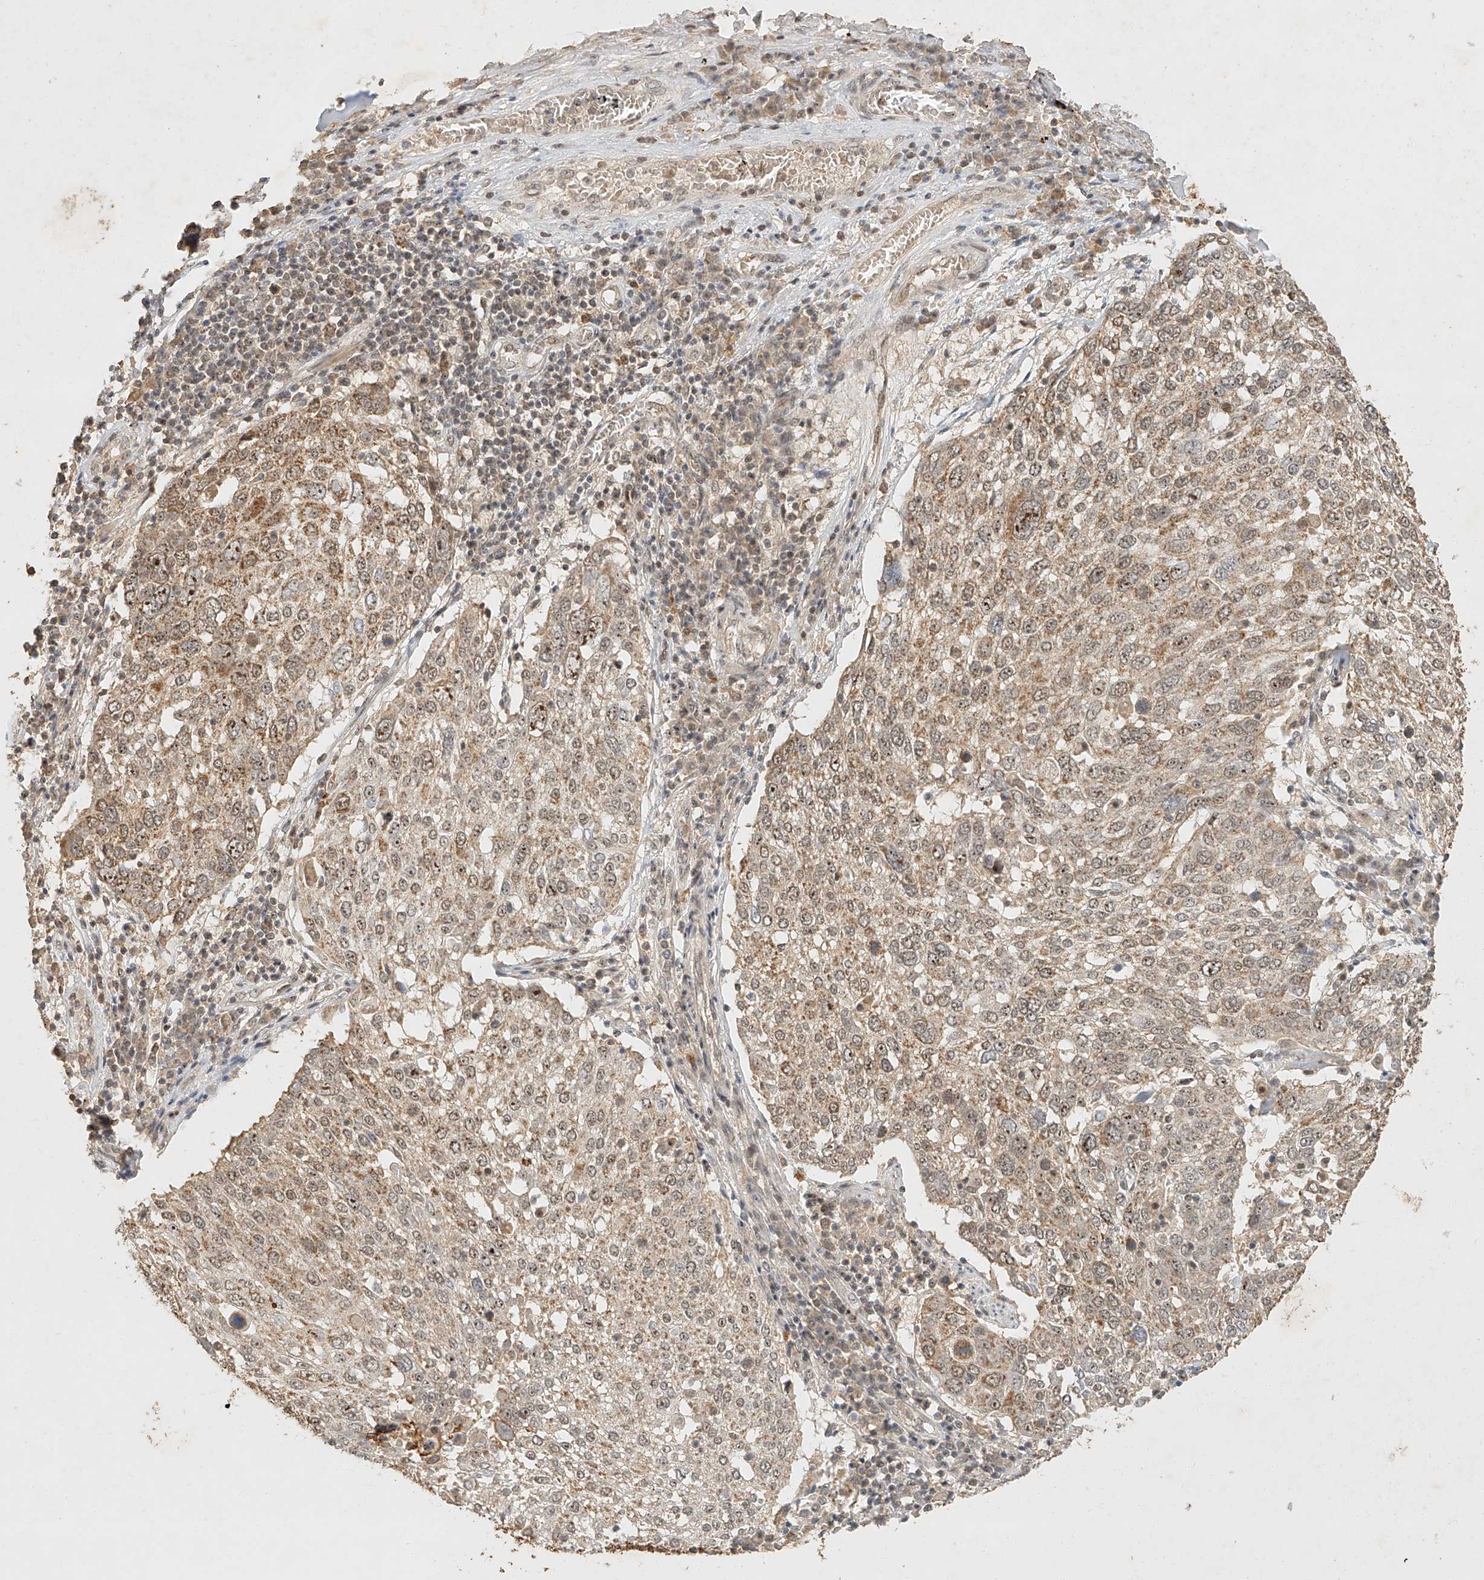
{"staining": {"intensity": "weak", "quantity": ">75%", "location": "cytoplasmic/membranous,nuclear"}, "tissue": "lung cancer", "cell_type": "Tumor cells", "image_type": "cancer", "snomed": [{"axis": "morphology", "description": "Squamous cell carcinoma, NOS"}, {"axis": "topography", "description": "Lung"}], "caption": "Immunohistochemistry micrograph of squamous cell carcinoma (lung) stained for a protein (brown), which displays low levels of weak cytoplasmic/membranous and nuclear positivity in approximately >75% of tumor cells.", "gene": "CXorf58", "patient": {"sex": "male", "age": 65}}